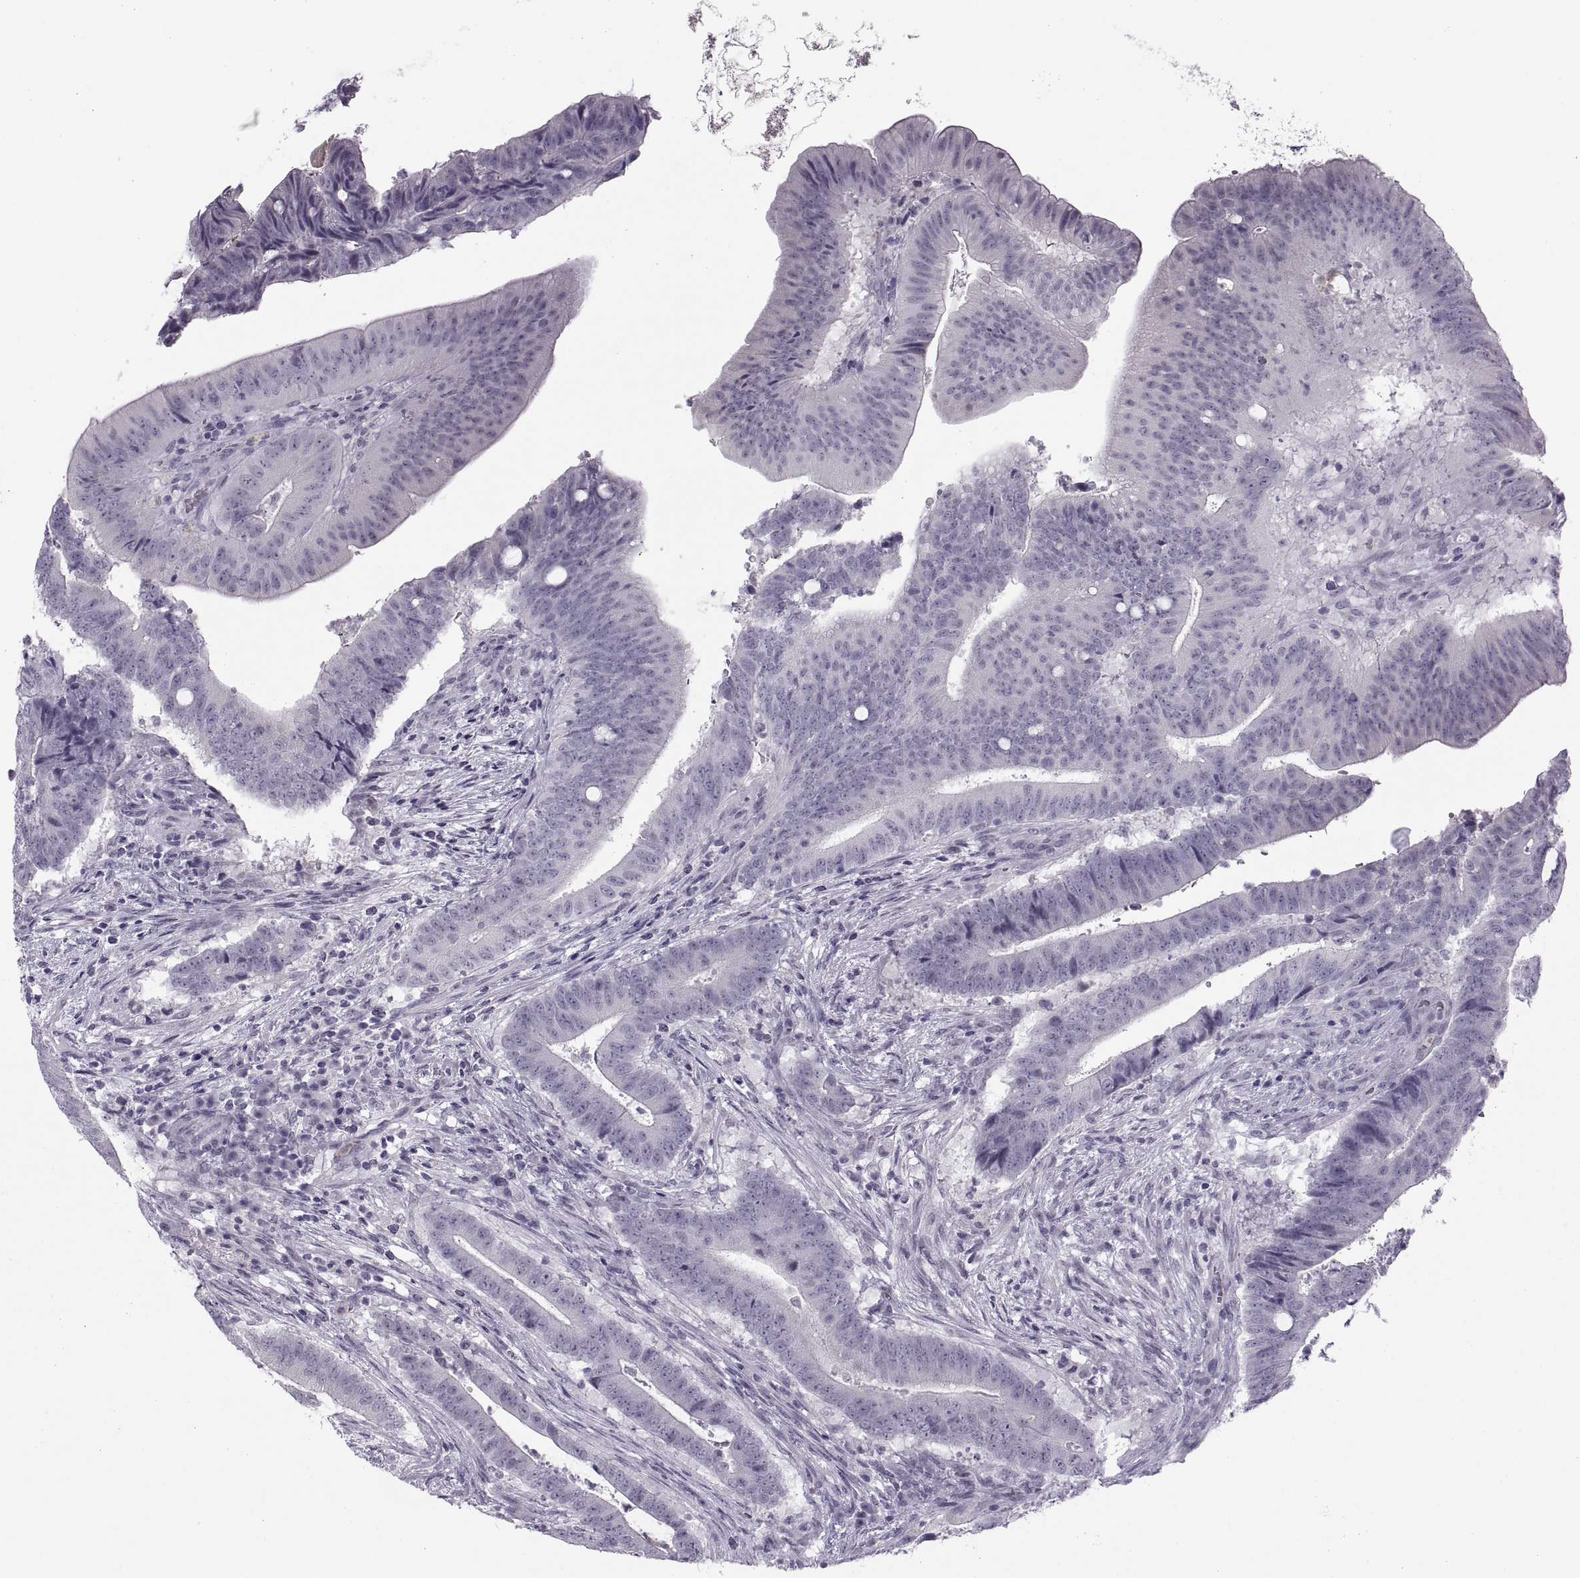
{"staining": {"intensity": "negative", "quantity": "none", "location": "none"}, "tissue": "colorectal cancer", "cell_type": "Tumor cells", "image_type": "cancer", "snomed": [{"axis": "morphology", "description": "Adenocarcinoma, NOS"}, {"axis": "topography", "description": "Colon"}], "caption": "Immunohistochemistry of colorectal adenocarcinoma displays no staining in tumor cells.", "gene": "C3orf22", "patient": {"sex": "female", "age": 43}}